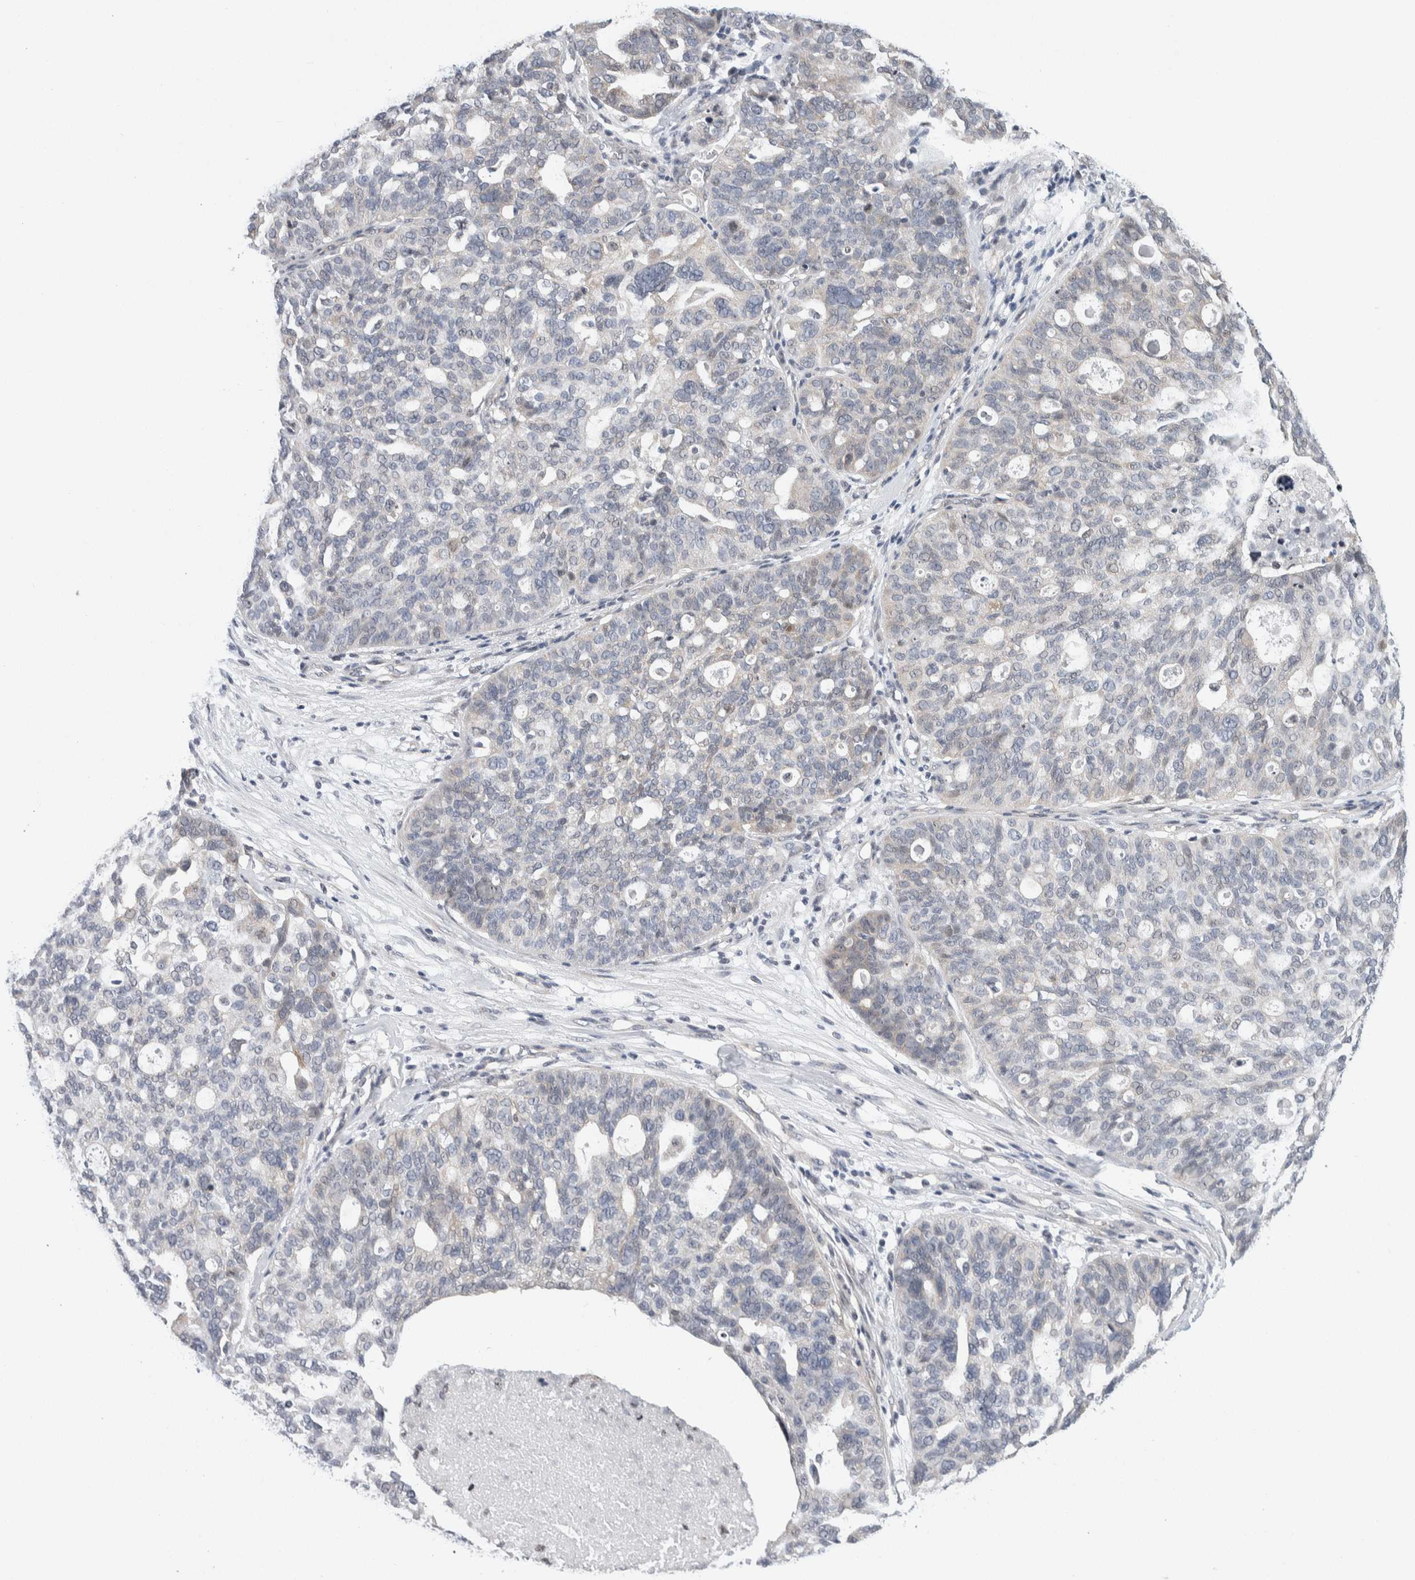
{"staining": {"intensity": "negative", "quantity": "none", "location": "none"}, "tissue": "ovarian cancer", "cell_type": "Tumor cells", "image_type": "cancer", "snomed": [{"axis": "morphology", "description": "Cystadenocarcinoma, serous, NOS"}, {"axis": "topography", "description": "Ovary"}], "caption": "Immunohistochemistry image of neoplastic tissue: human serous cystadenocarcinoma (ovarian) stained with DAB (3,3'-diaminobenzidine) shows no significant protein positivity in tumor cells. Nuclei are stained in blue.", "gene": "NEUROD1", "patient": {"sex": "female", "age": 59}}